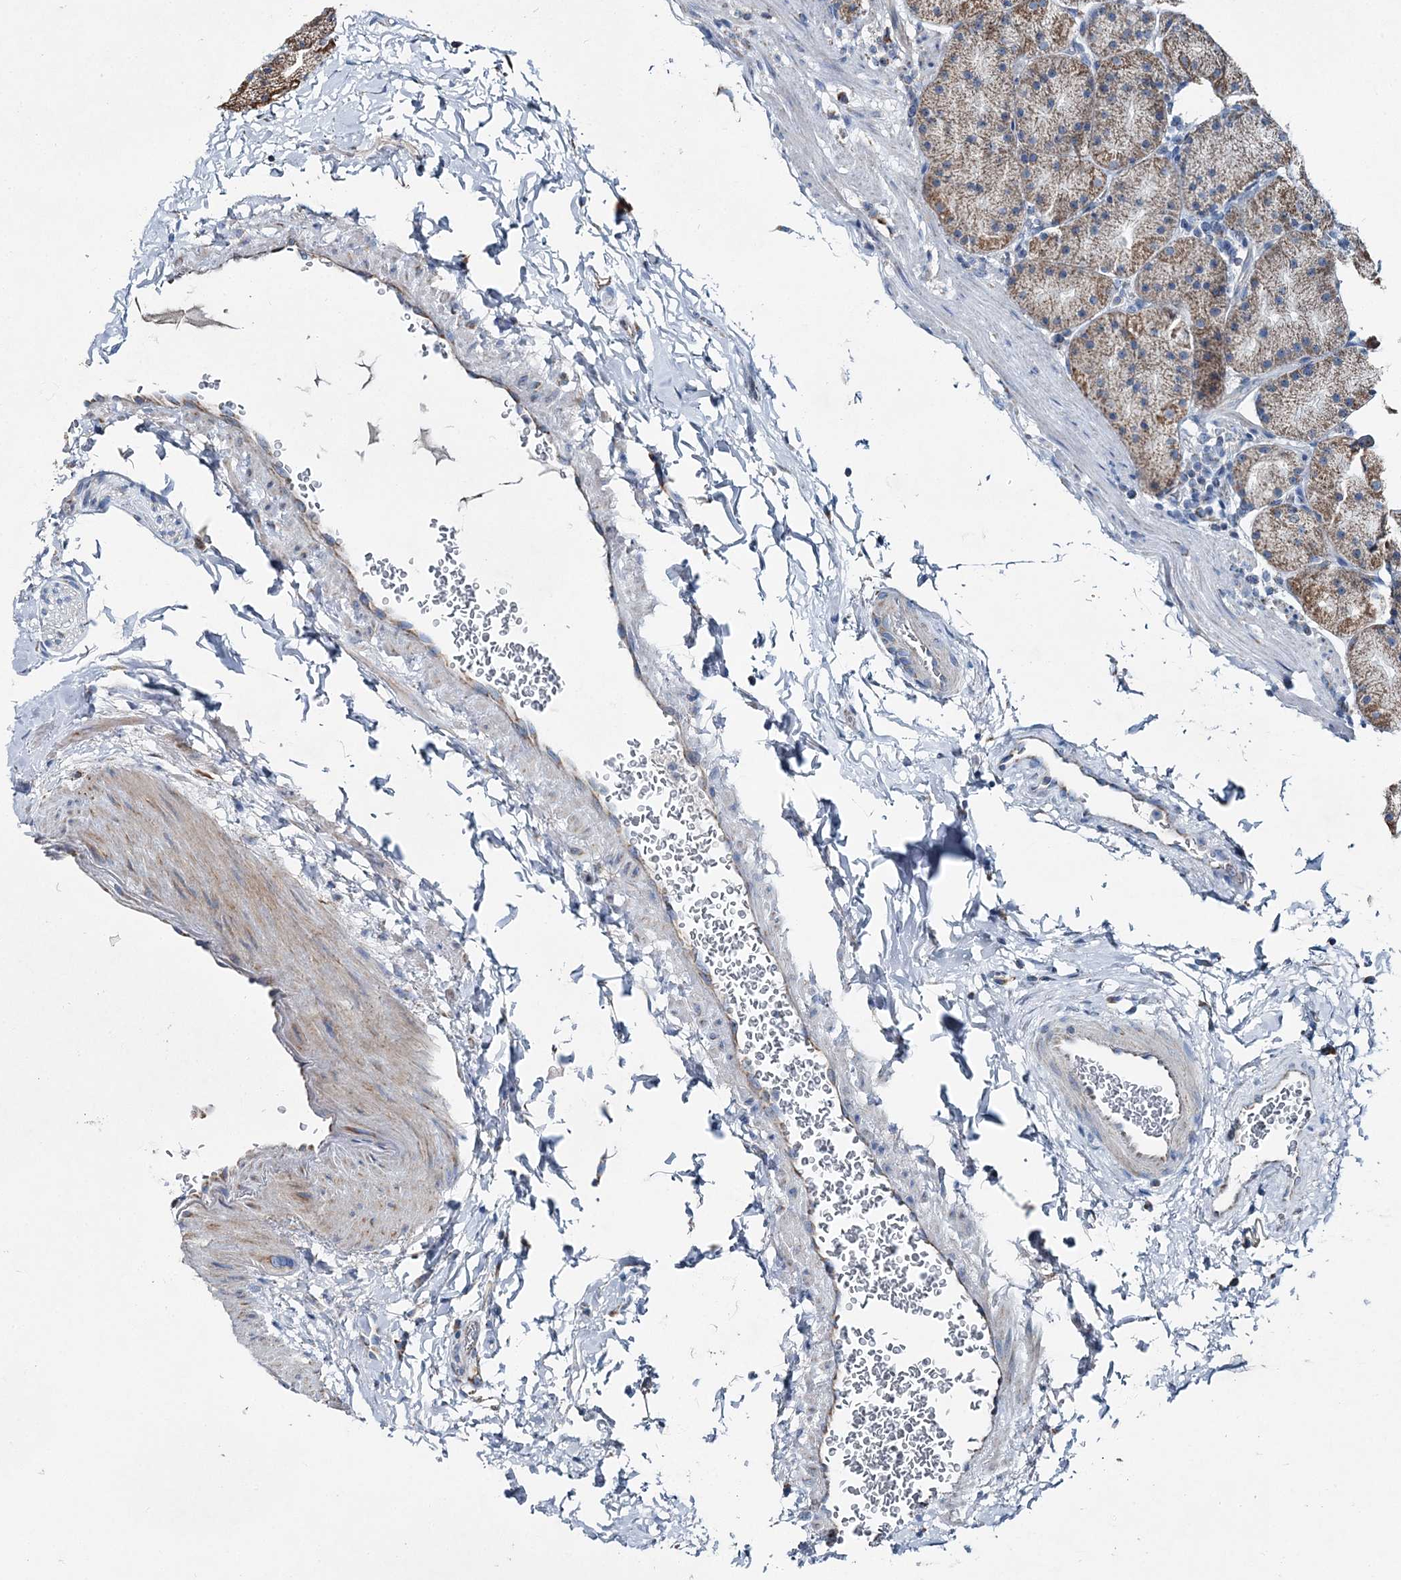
{"staining": {"intensity": "moderate", "quantity": ">75%", "location": "cytoplasmic/membranous"}, "tissue": "stomach", "cell_type": "Glandular cells", "image_type": "normal", "snomed": [{"axis": "morphology", "description": "Normal tissue, NOS"}, {"axis": "topography", "description": "Stomach, upper"}, {"axis": "topography", "description": "Stomach"}], "caption": "Immunohistochemistry (IHC) histopathology image of unremarkable human stomach stained for a protein (brown), which displays medium levels of moderate cytoplasmic/membranous positivity in about >75% of glandular cells.", "gene": "SPAG16", "patient": {"sex": "male", "age": 48}}